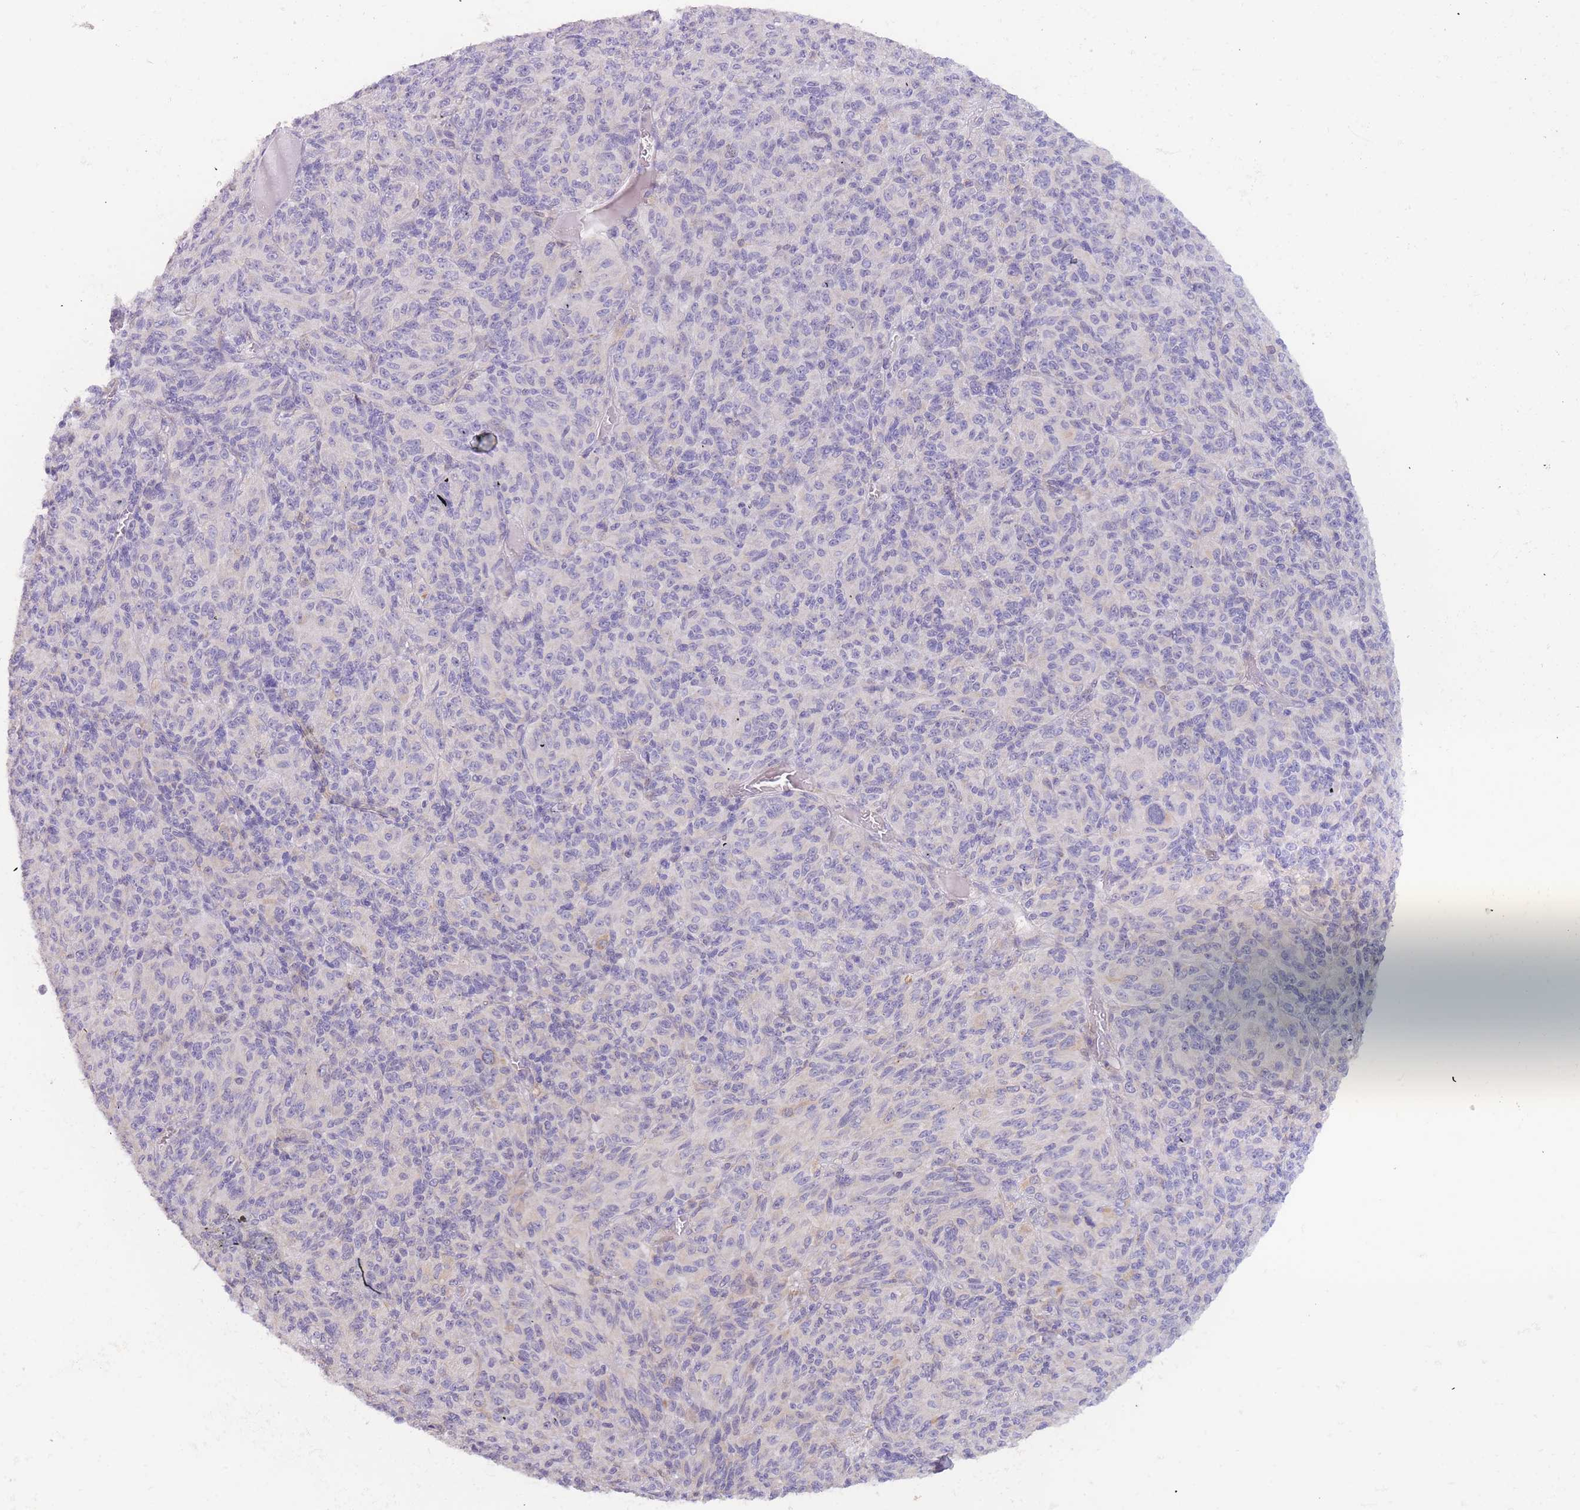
{"staining": {"intensity": "negative", "quantity": "none", "location": "none"}, "tissue": "melanoma", "cell_type": "Tumor cells", "image_type": "cancer", "snomed": [{"axis": "morphology", "description": "Malignant melanoma, Metastatic site"}, {"axis": "topography", "description": "Brain"}], "caption": "The micrograph shows no significant expression in tumor cells of malignant melanoma (metastatic site).", "gene": "SLC35E4", "patient": {"sex": "female", "age": 56}}